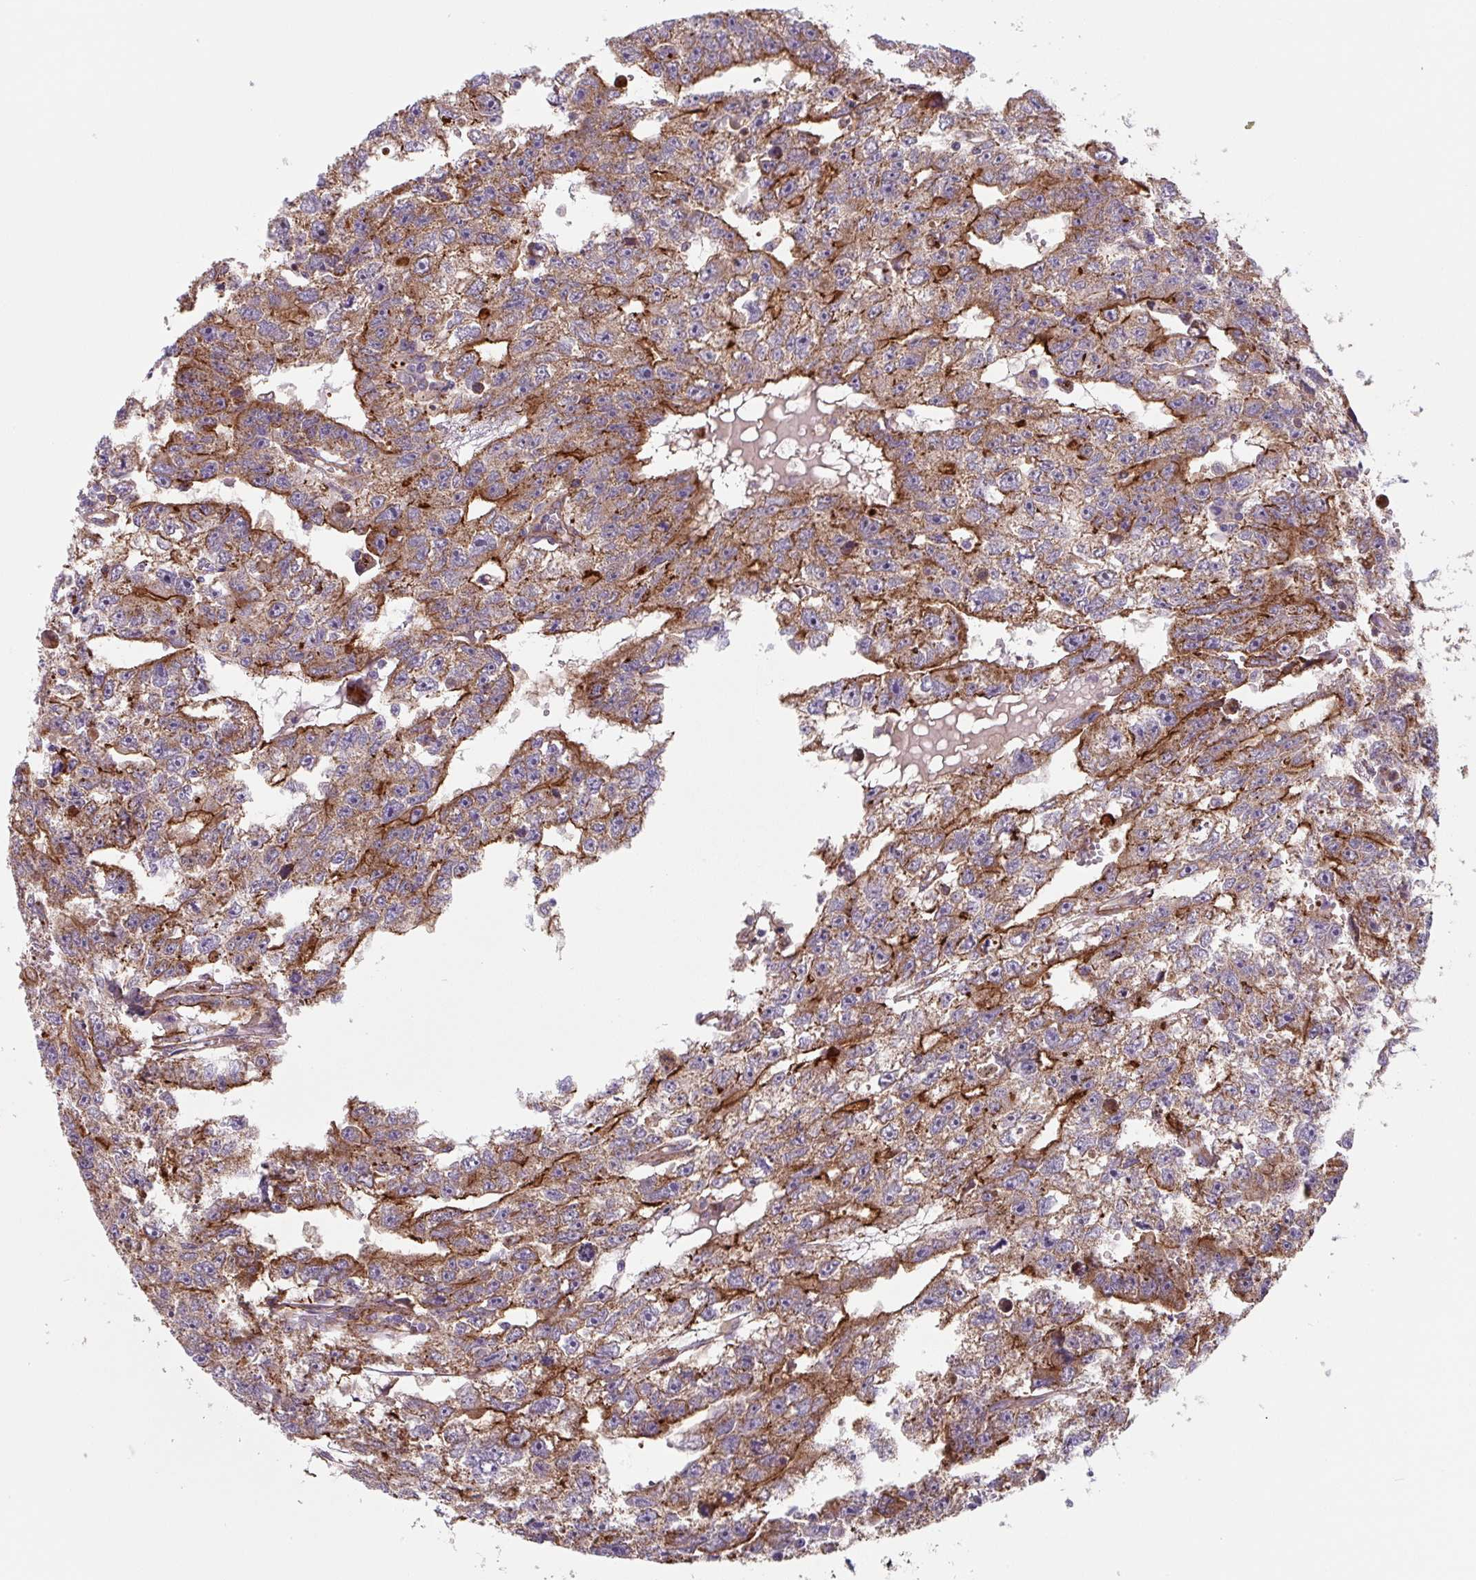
{"staining": {"intensity": "moderate", "quantity": ">75%", "location": "cytoplasmic/membranous"}, "tissue": "testis cancer", "cell_type": "Tumor cells", "image_type": "cancer", "snomed": [{"axis": "morphology", "description": "Carcinoma, Embryonal, NOS"}, {"axis": "topography", "description": "Testis"}], "caption": "DAB (3,3'-diaminobenzidine) immunohistochemical staining of human testis cancer (embryonal carcinoma) exhibits moderate cytoplasmic/membranous protein expression in about >75% of tumor cells.", "gene": "DHFR2", "patient": {"sex": "male", "age": 20}}